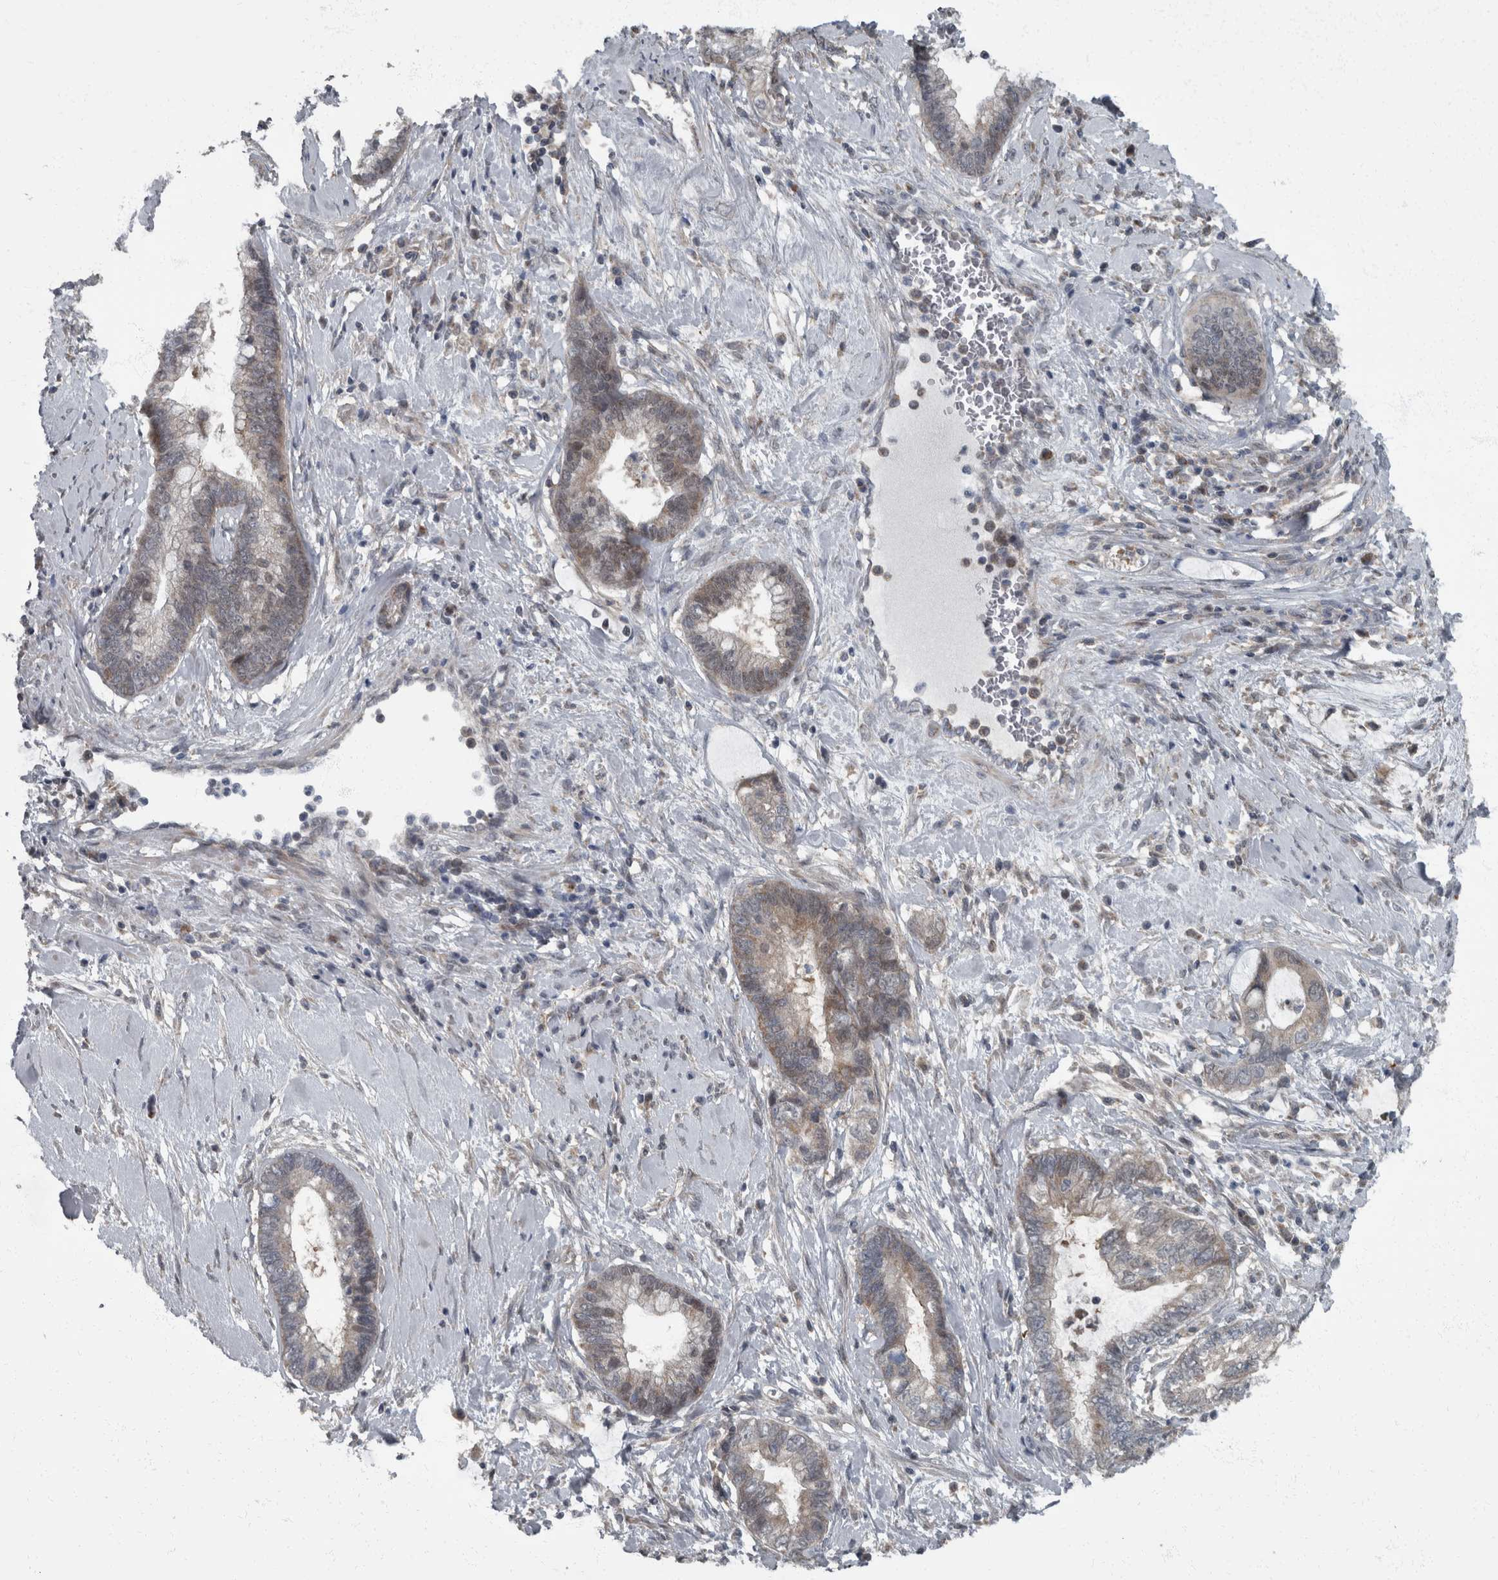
{"staining": {"intensity": "weak", "quantity": "<25%", "location": "cytoplasmic/membranous"}, "tissue": "cervical cancer", "cell_type": "Tumor cells", "image_type": "cancer", "snomed": [{"axis": "morphology", "description": "Adenocarcinoma, NOS"}, {"axis": "topography", "description": "Cervix"}], "caption": "DAB immunohistochemical staining of human adenocarcinoma (cervical) reveals no significant staining in tumor cells.", "gene": "RABGGTB", "patient": {"sex": "female", "age": 44}}